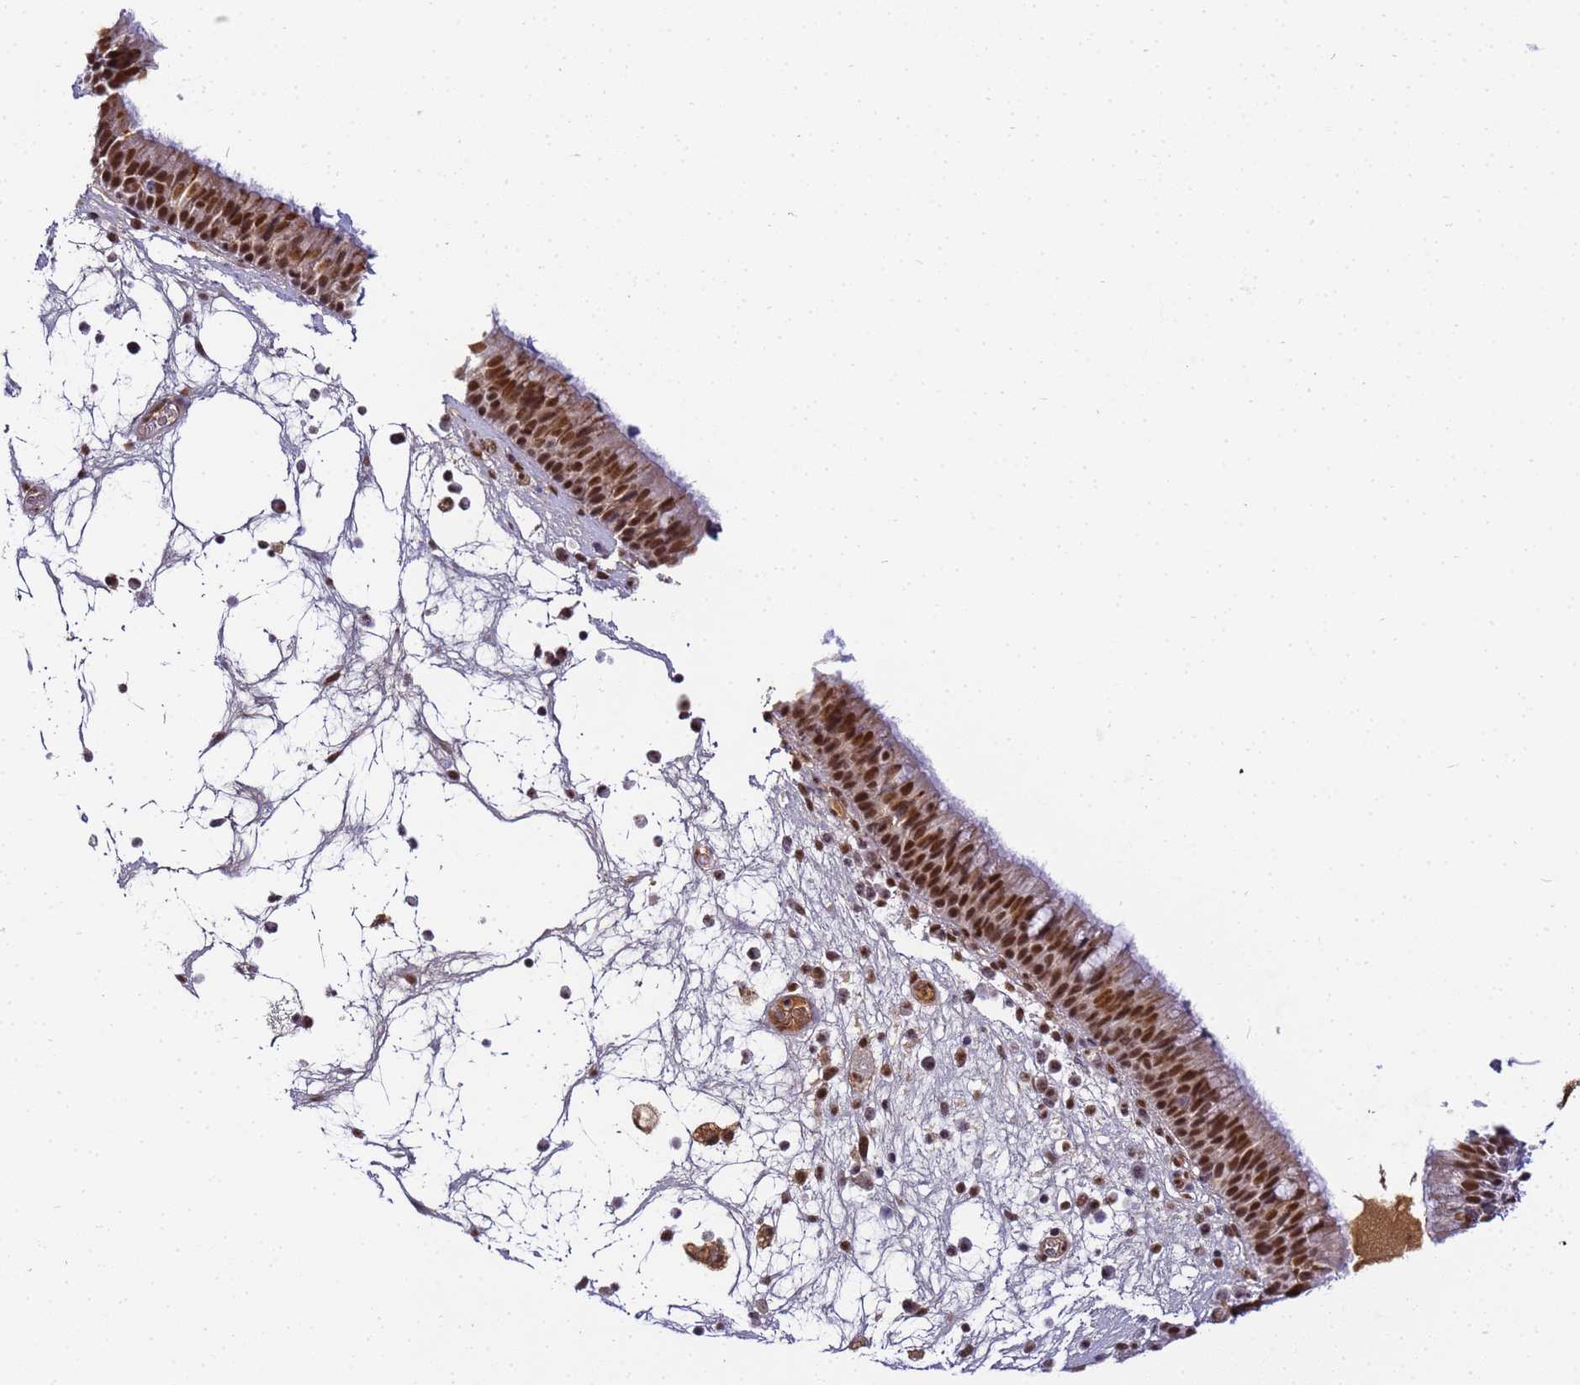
{"staining": {"intensity": "strong", "quantity": ">75%", "location": "nuclear"}, "tissue": "nasopharynx", "cell_type": "Respiratory epithelial cells", "image_type": "normal", "snomed": [{"axis": "morphology", "description": "Normal tissue, NOS"}, {"axis": "morphology", "description": "Inflammation, NOS"}, {"axis": "morphology", "description": "Malignant melanoma, Metastatic site"}, {"axis": "topography", "description": "Nasopharynx"}], "caption": "DAB immunohistochemical staining of benign nasopharynx displays strong nuclear protein staining in approximately >75% of respiratory epithelial cells. The staining was performed using DAB, with brown indicating positive protein expression. Nuclei are stained blue with hematoxylin.", "gene": "RBM12", "patient": {"sex": "male", "age": 70}}